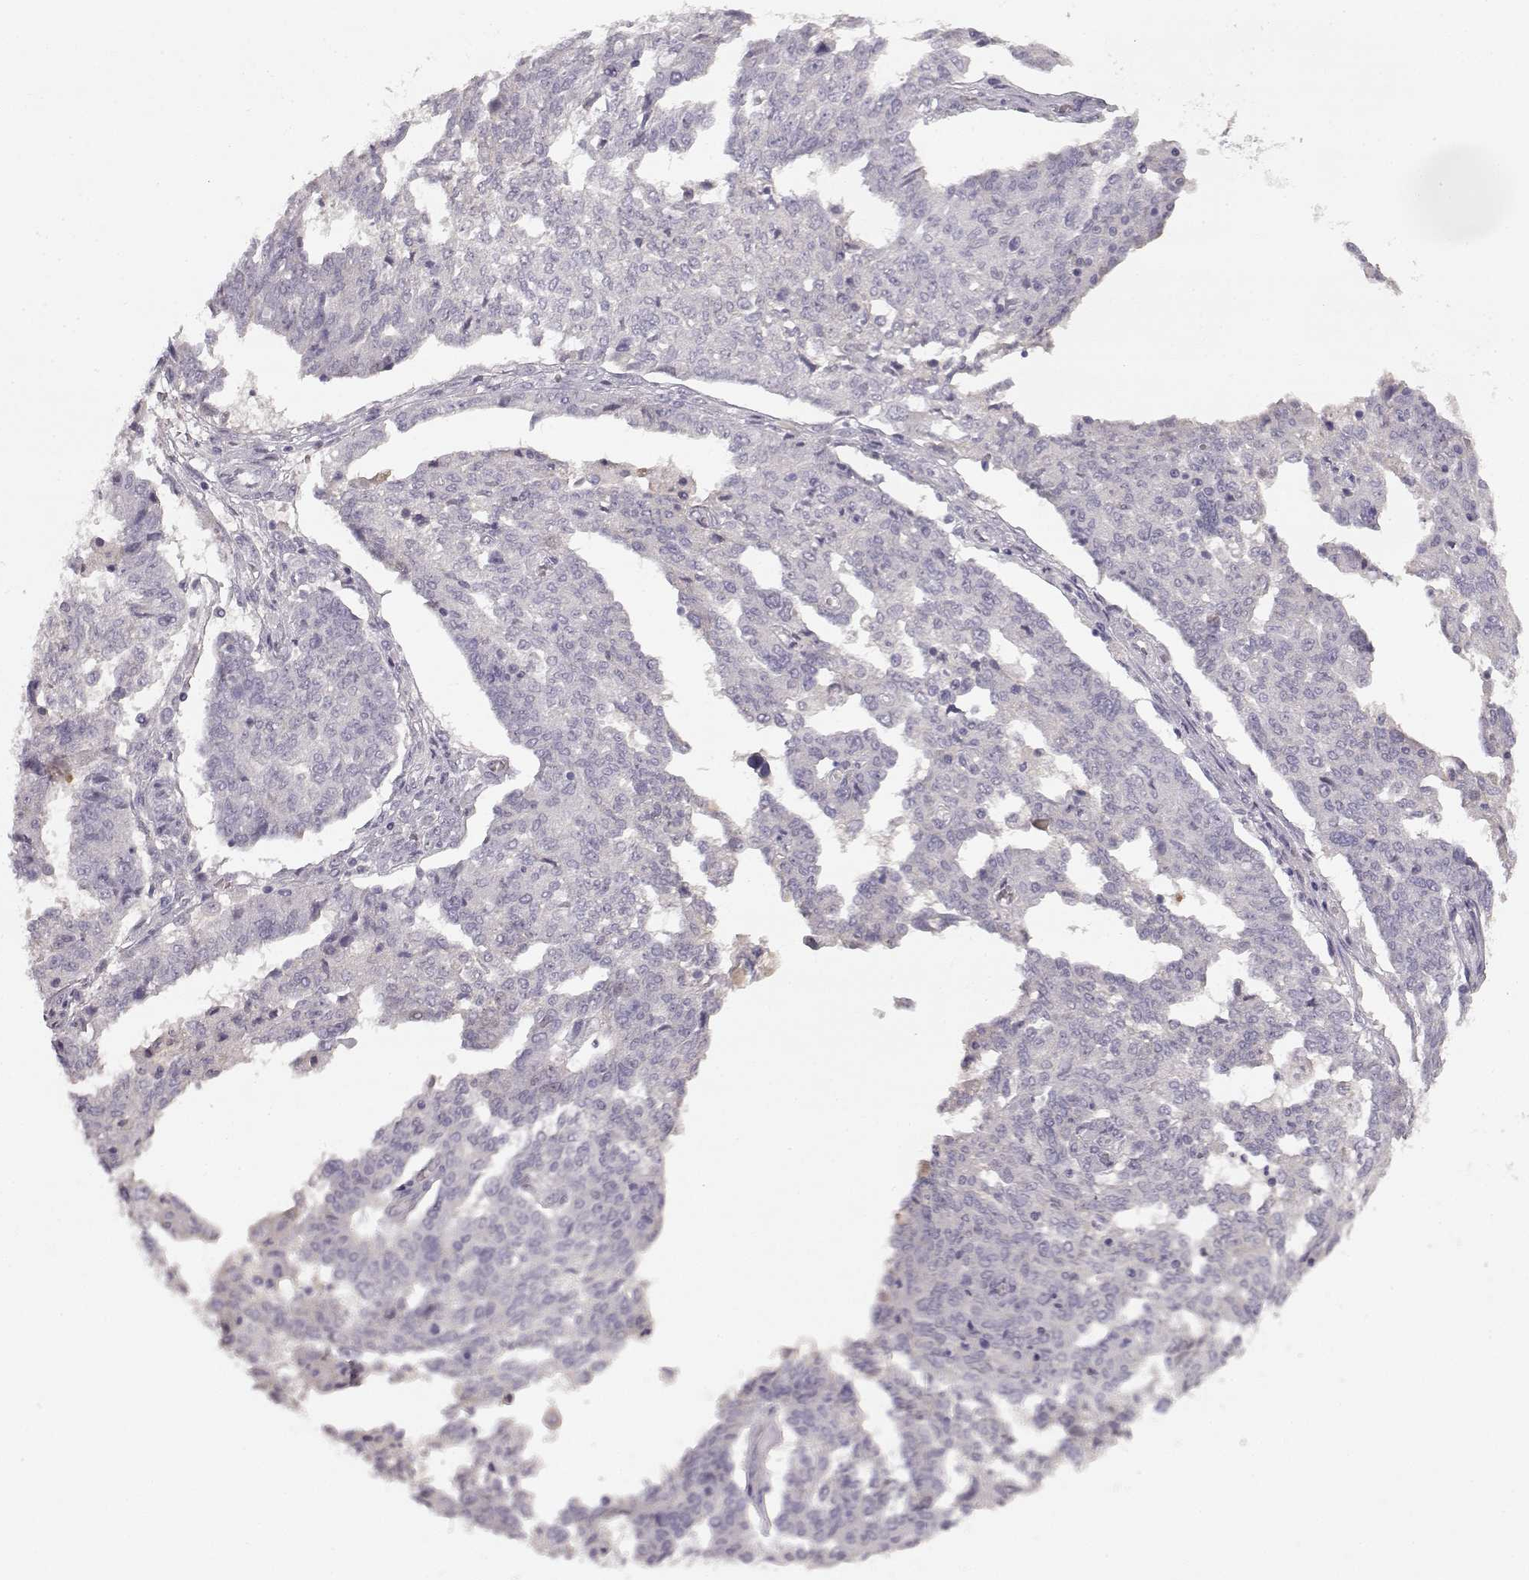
{"staining": {"intensity": "negative", "quantity": "none", "location": "none"}, "tissue": "ovarian cancer", "cell_type": "Tumor cells", "image_type": "cancer", "snomed": [{"axis": "morphology", "description": "Cystadenocarcinoma, serous, NOS"}, {"axis": "topography", "description": "Ovary"}], "caption": "DAB (3,3'-diaminobenzidine) immunohistochemical staining of human ovarian cancer (serous cystadenocarcinoma) reveals no significant positivity in tumor cells.", "gene": "SPAG17", "patient": {"sex": "female", "age": 67}}